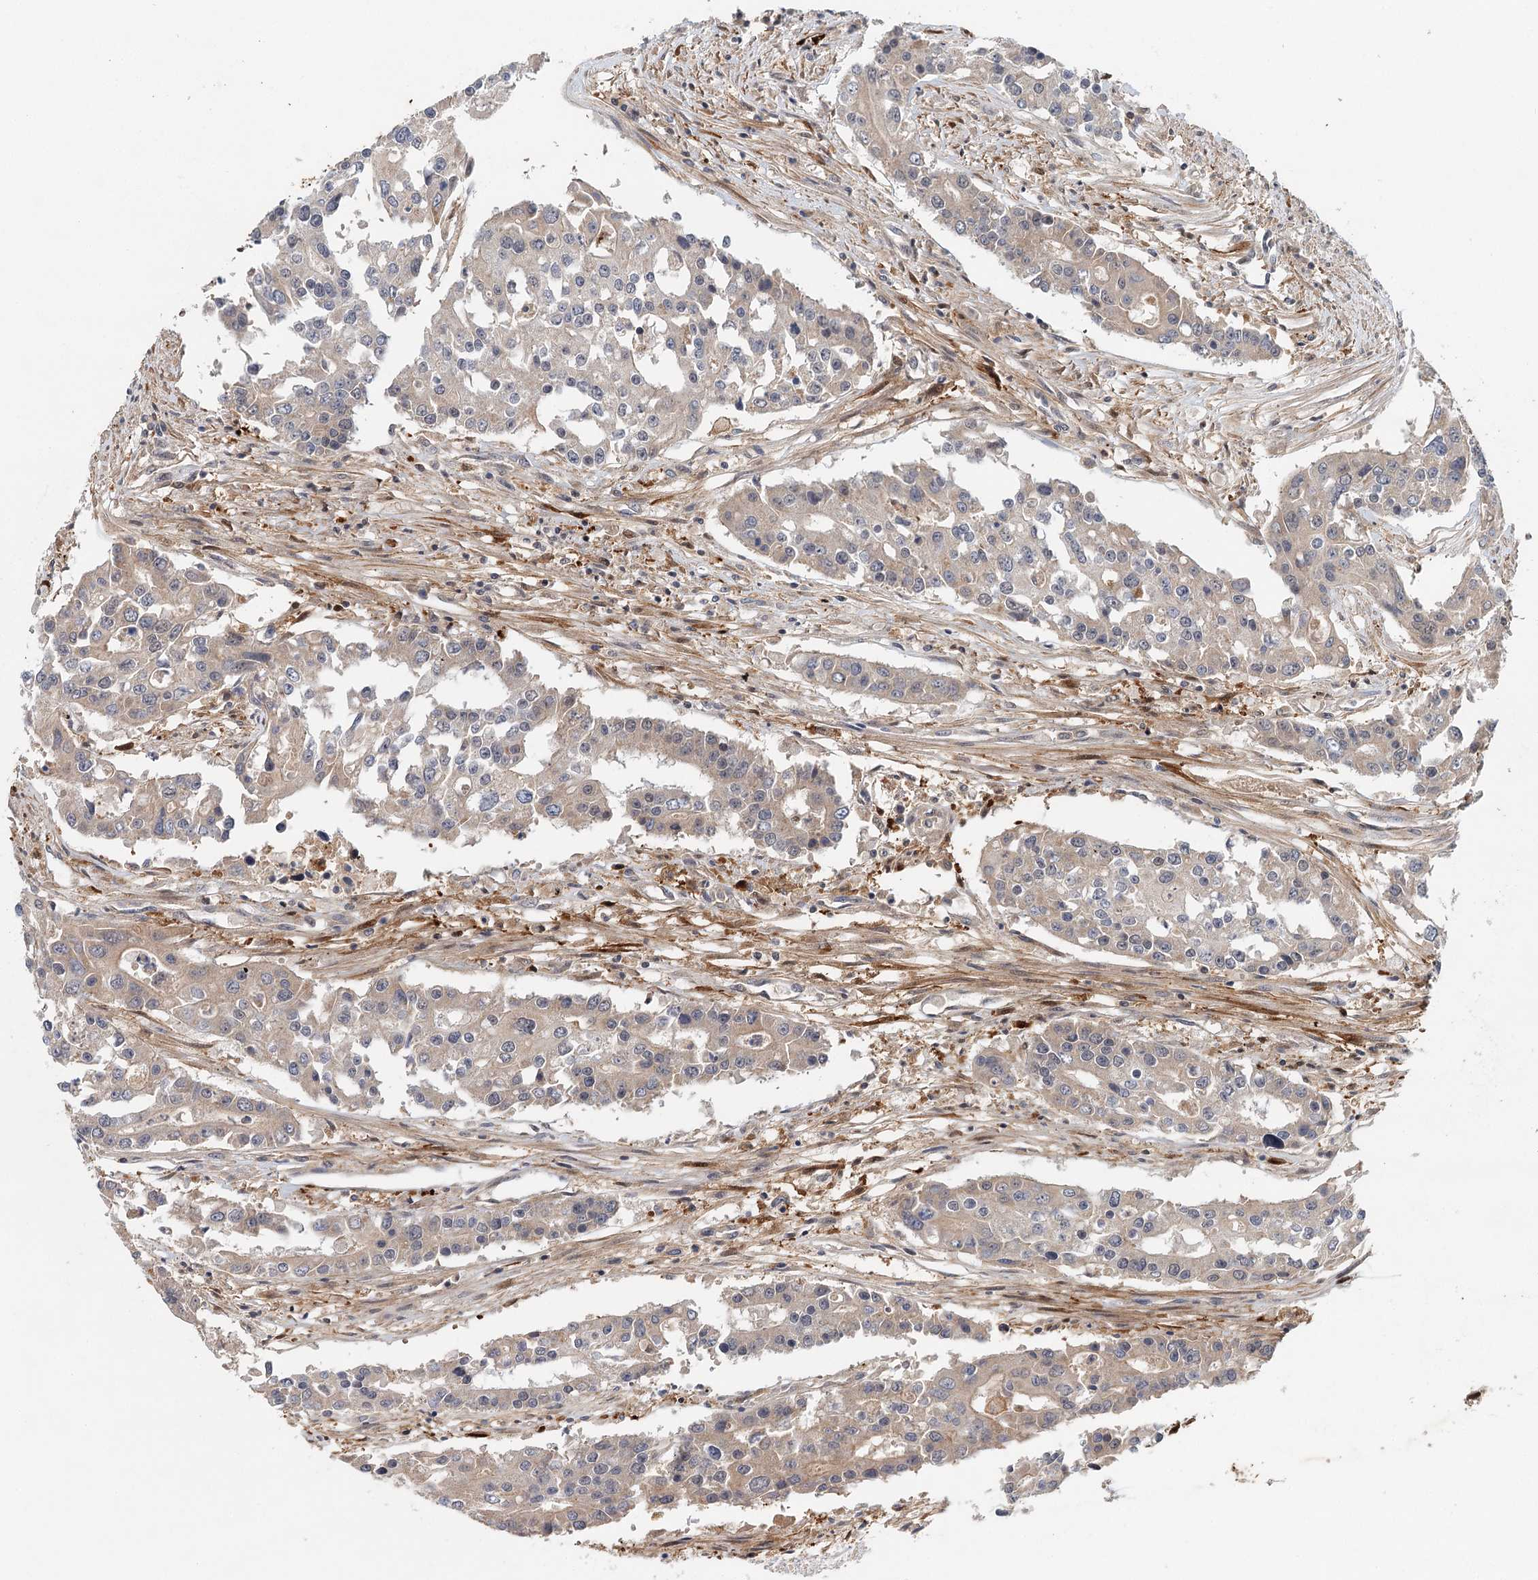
{"staining": {"intensity": "negative", "quantity": "none", "location": "none"}, "tissue": "colorectal cancer", "cell_type": "Tumor cells", "image_type": "cancer", "snomed": [{"axis": "morphology", "description": "Adenocarcinoma, NOS"}, {"axis": "topography", "description": "Colon"}], "caption": "Photomicrograph shows no protein expression in tumor cells of colorectal adenocarcinoma tissue.", "gene": "AP3B1", "patient": {"sex": "male", "age": 77}}